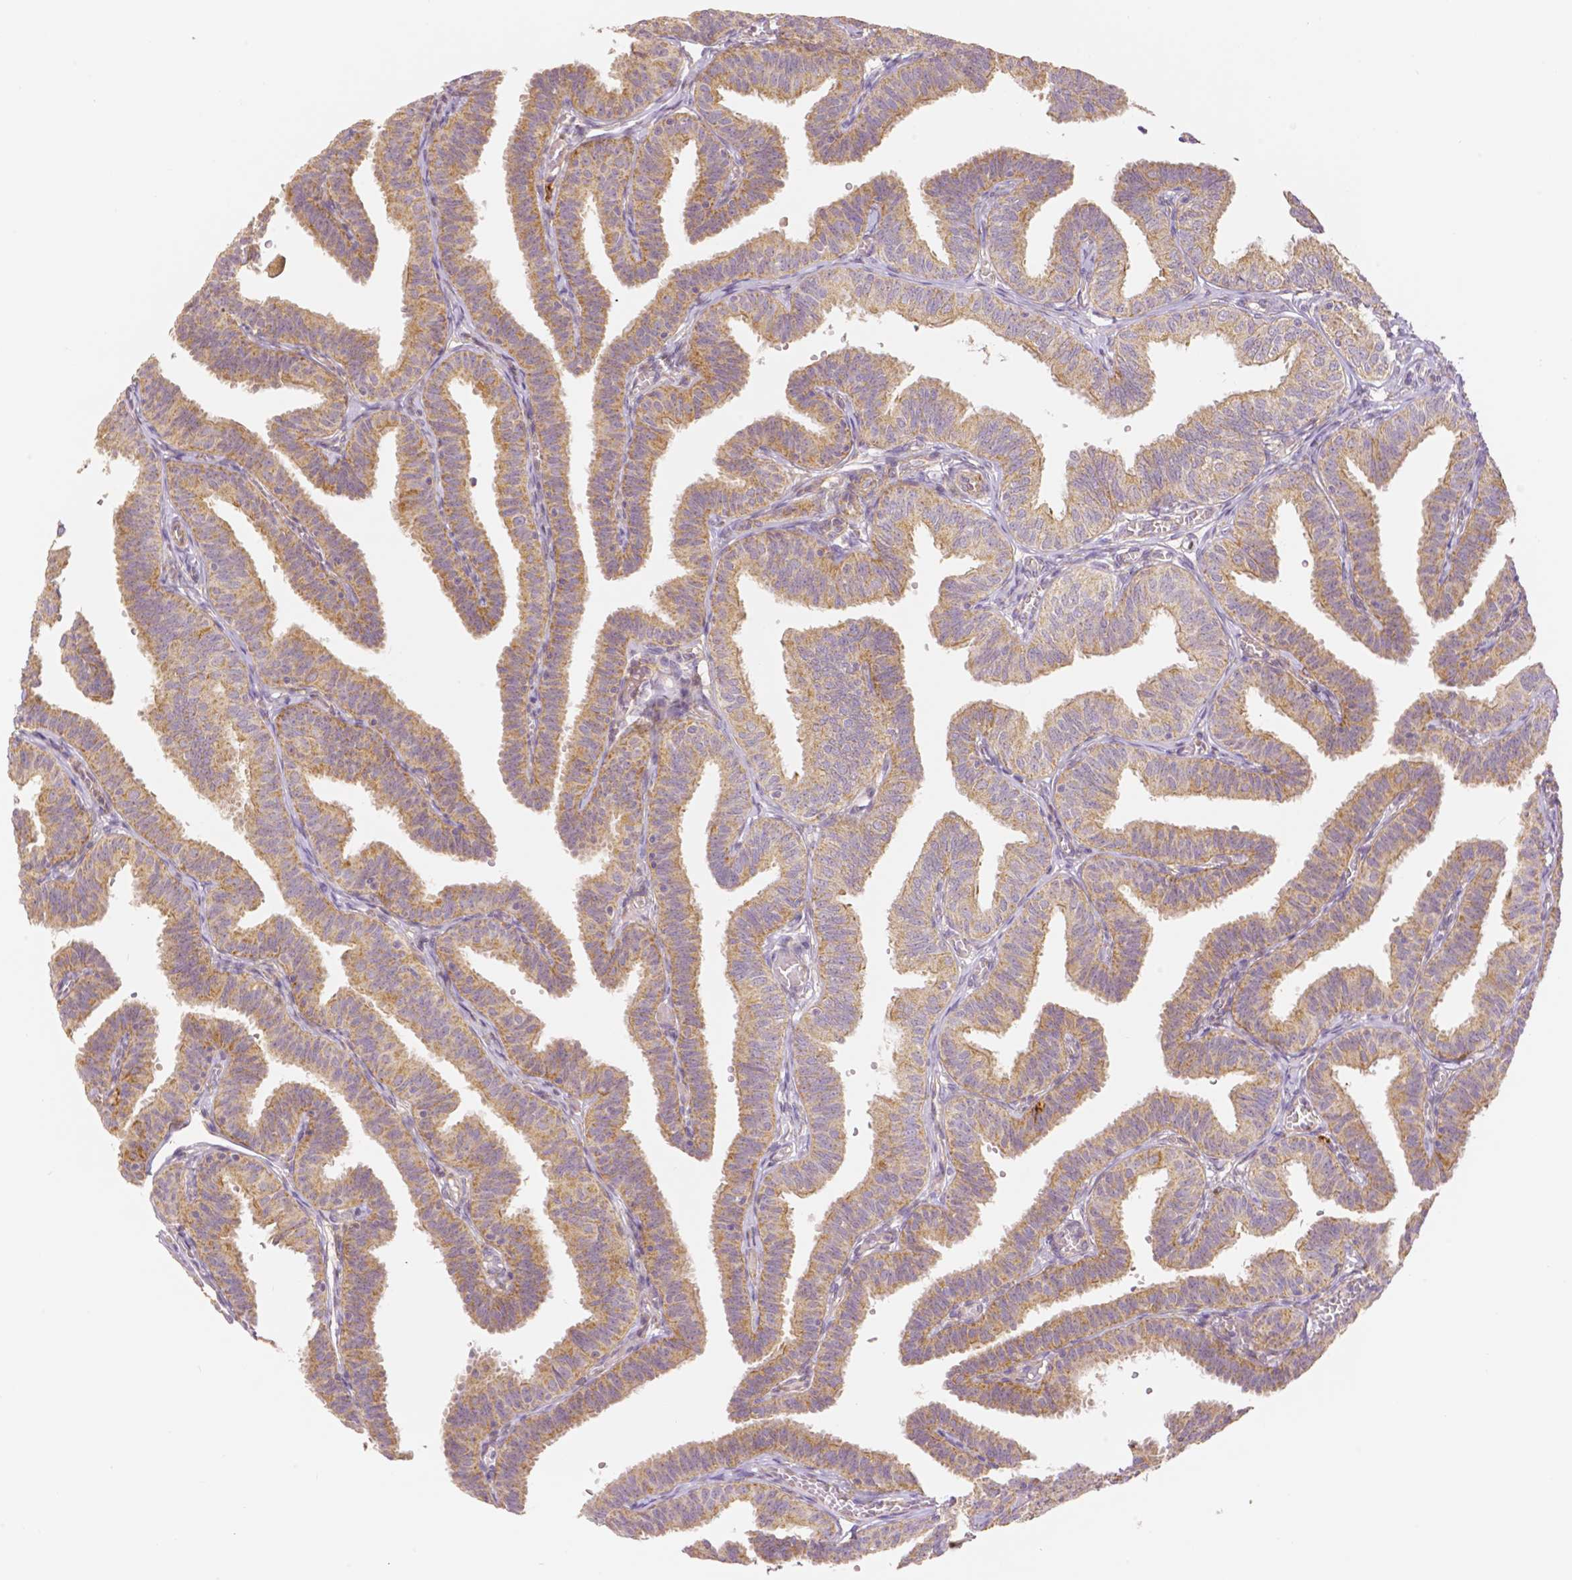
{"staining": {"intensity": "moderate", "quantity": "25%-75%", "location": "cytoplasmic/membranous"}, "tissue": "fallopian tube", "cell_type": "Glandular cells", "image_type": "normal", "snomed": [{"axis": "morphology", "description": "Normal tissue, NOS"}, {"axis": "topography", "description": "Fallopian tube"}], "caption": "High-power microscopy captured an immunohistochemistry (IHC) photomicrograph of normal fallopian tube, revealing moderate cytoplasmic/membranous positivity in approximately 25%-75% of glandular cells. The staining is performed using DAB (3,3'-diaminobenzidine) brown chromogen to label protein expression. The nuclei are counter-stained blue using hematoxylin.", "gene": "RHOT1", "patient": {"sex": "female", "age": 25}}